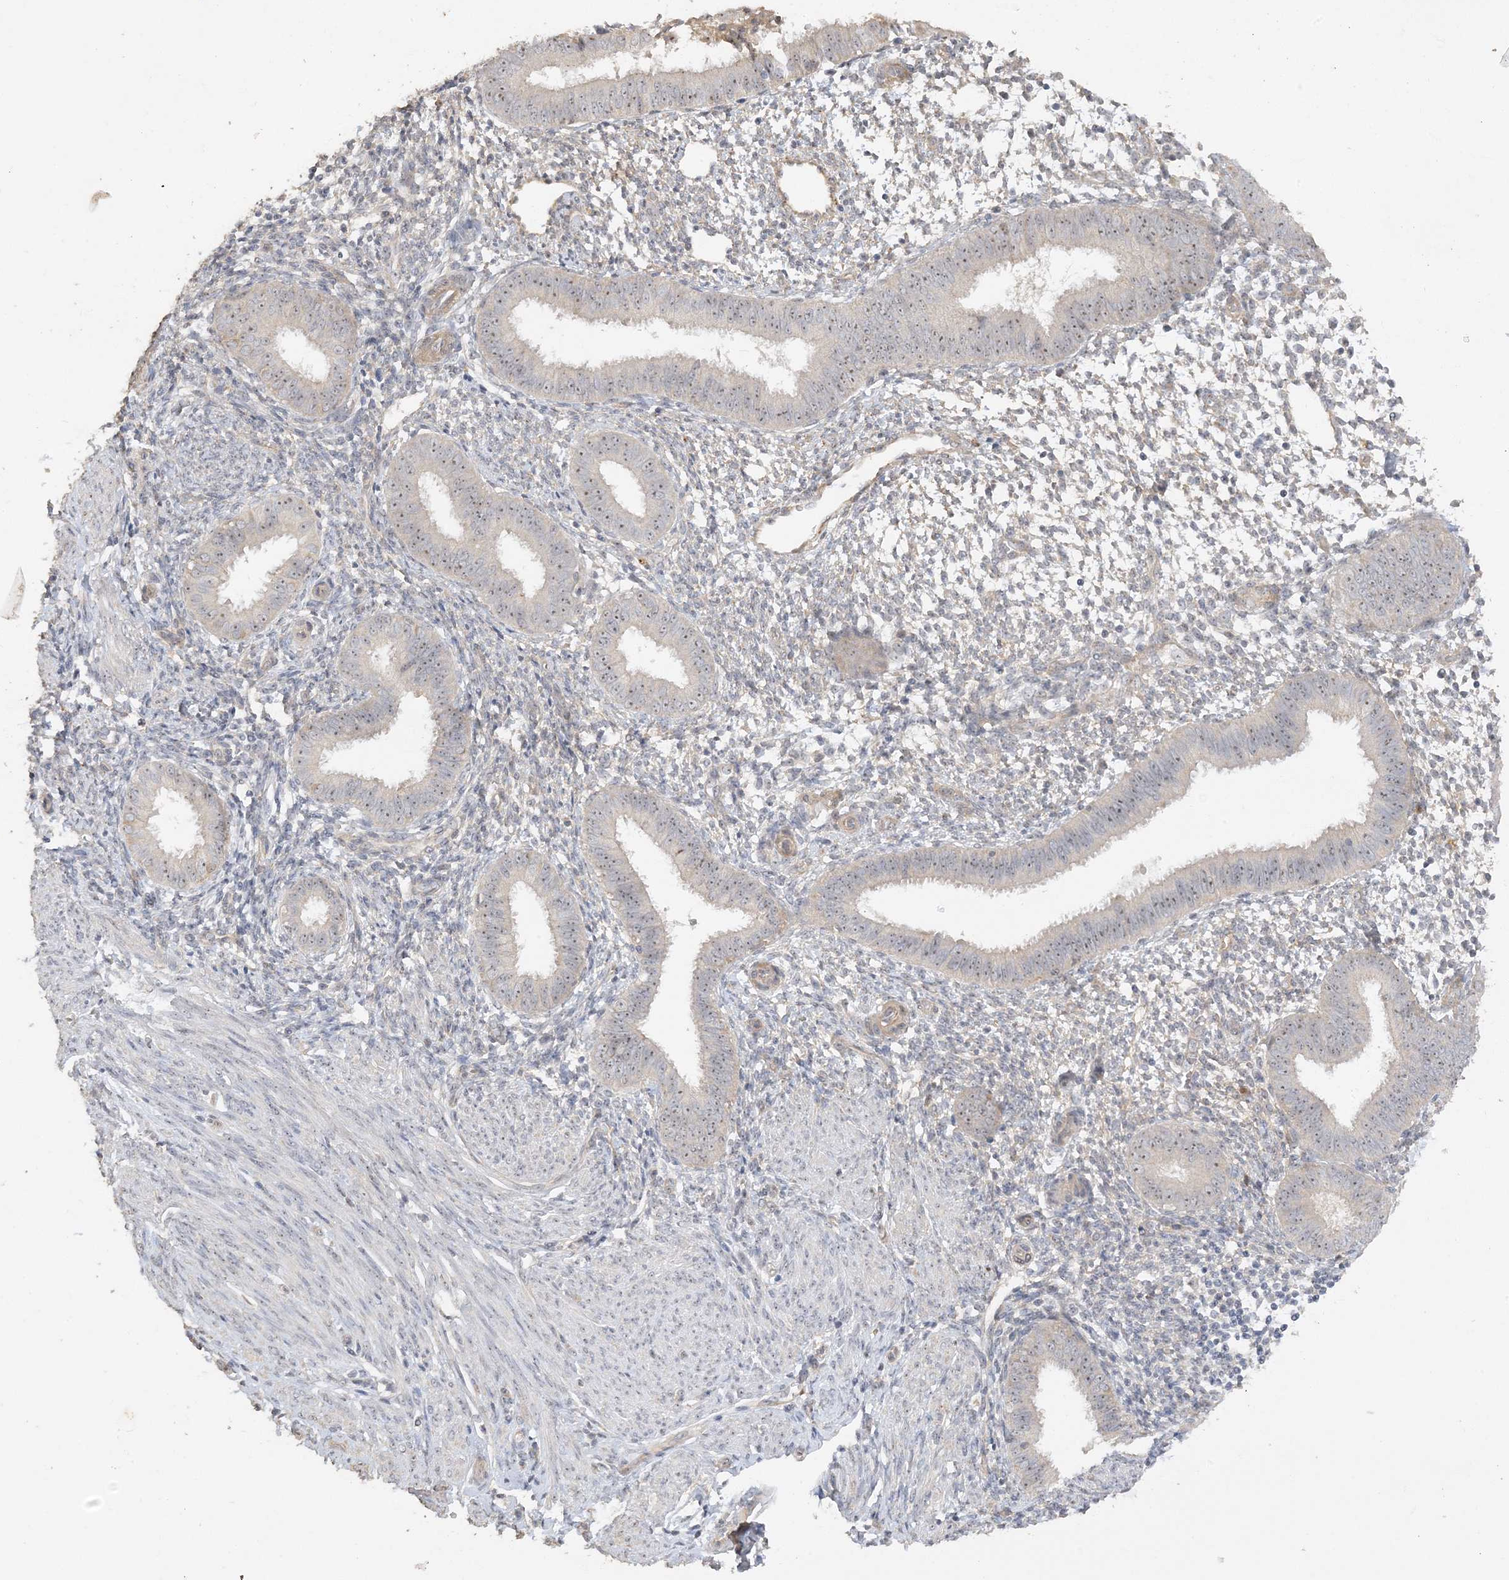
{"staining": {"intensity": "negative", "quantity": "none", "location": "none"}, "tissue": "endometrium", "cell_type": "Cells in endometrial stroma", "image_type": "normal", "snomed": [{"axis": "morphology", "description": "Normal tissue, NOS"}, {"axis": "topography", "description": "Uterus"}, {"axis": "topography", "description": "Endometrium"}], "caption": "Immunohistochemistry (IHC) image of benign endometrium: endometrium stained with DAB (3,3'-diaminobenzidine) displays no significant protein positivity in cells in endometrial stroma. (DAB IHC, high magnification).", "gene": "DDX18", "patient": {"sex": "female", "age": 48}}